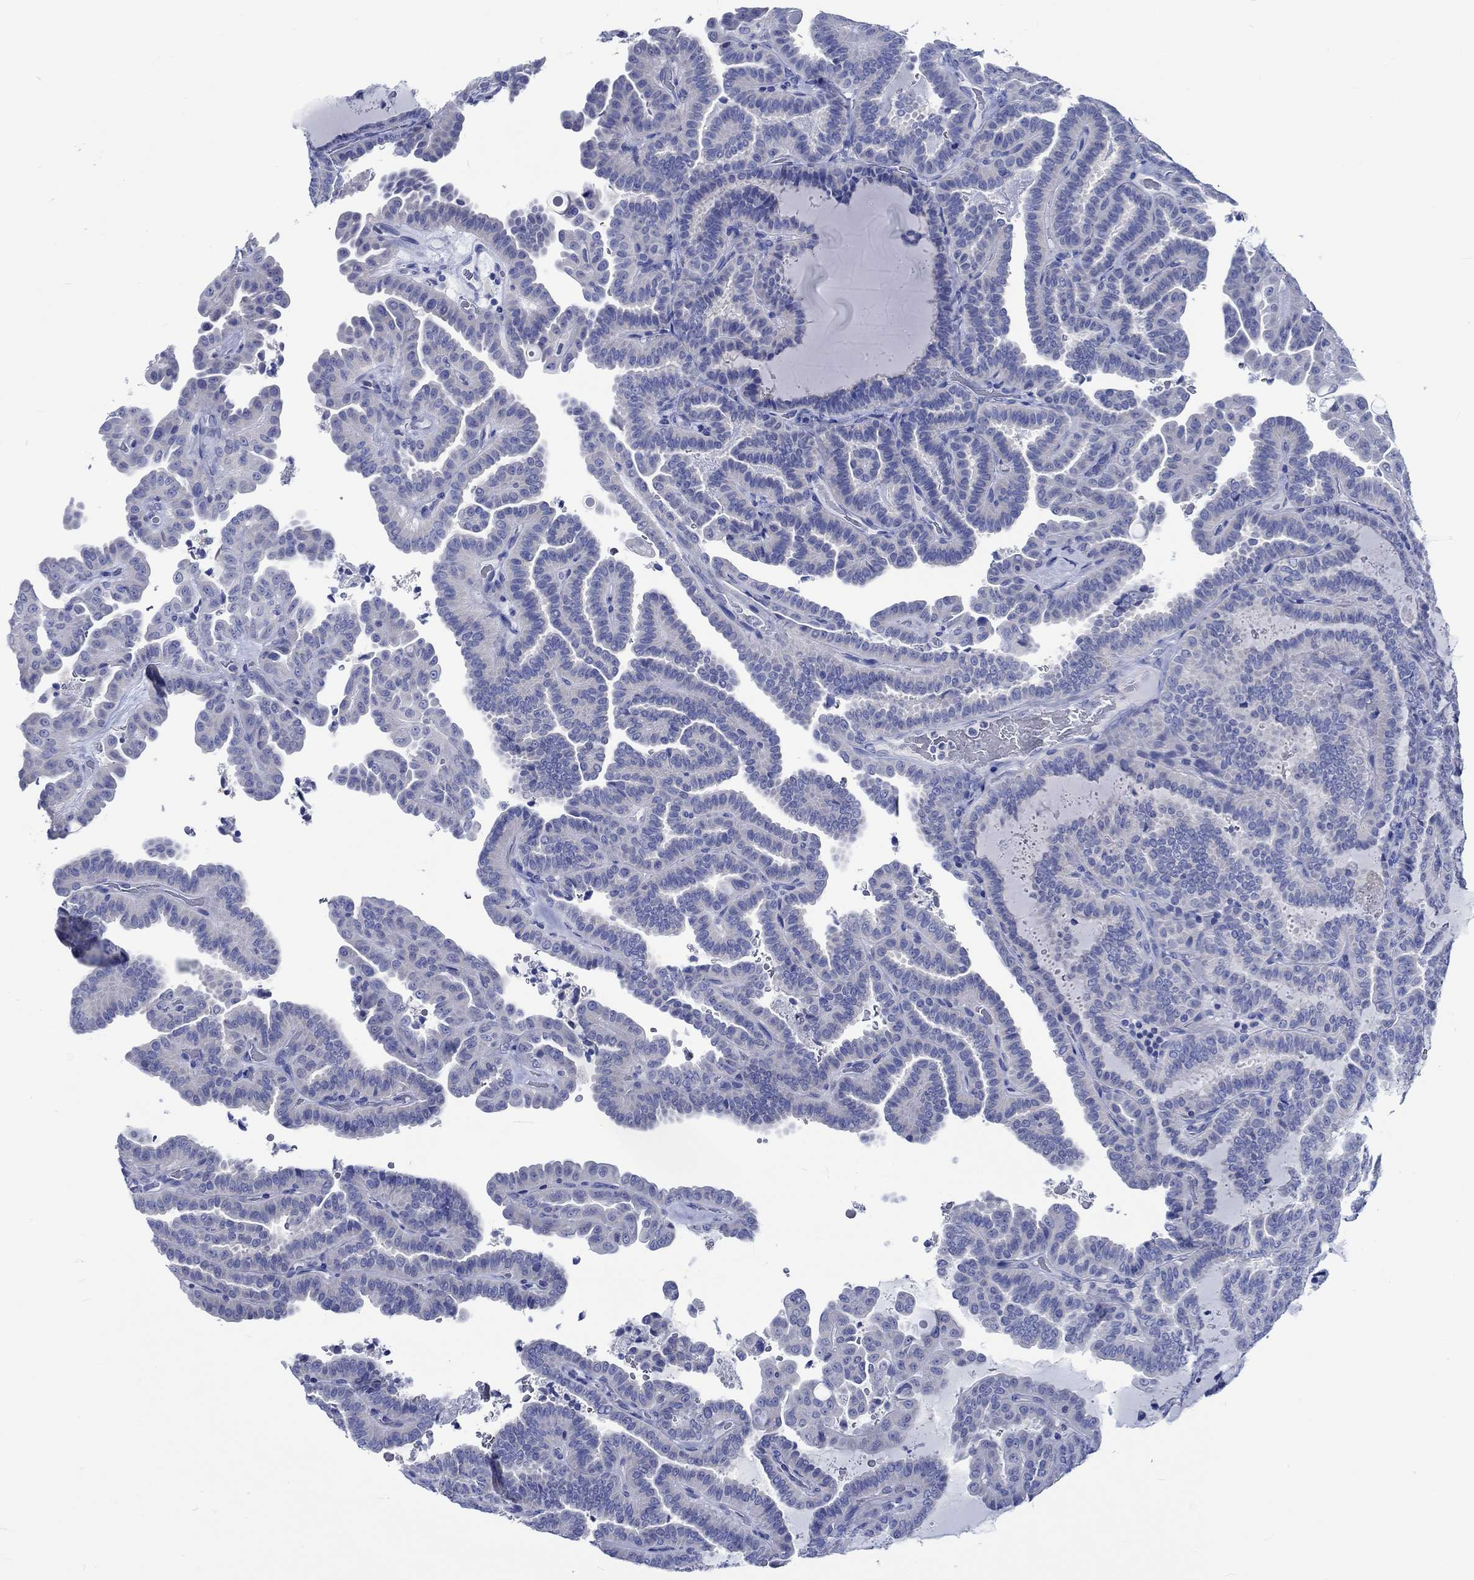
{"staining": {"intensity": "negative", "quantity": "none", "location": "none"}, "tissue": "thyroid cancer", "cell_type": "Tumor cells", "image_type": "cancer", "snomed": [{"axis": "morphology", "description": "Papillary adenocarcinoma, NOS"}, {"axis": "topography", "description": "Thyroid gland"}], "caption": "Human thyroid cancer stained for a protein using IHC displays no staining in tumor cells.", "gene": "PTPRN2", "patient": {"sex": "female", "age": 39}}